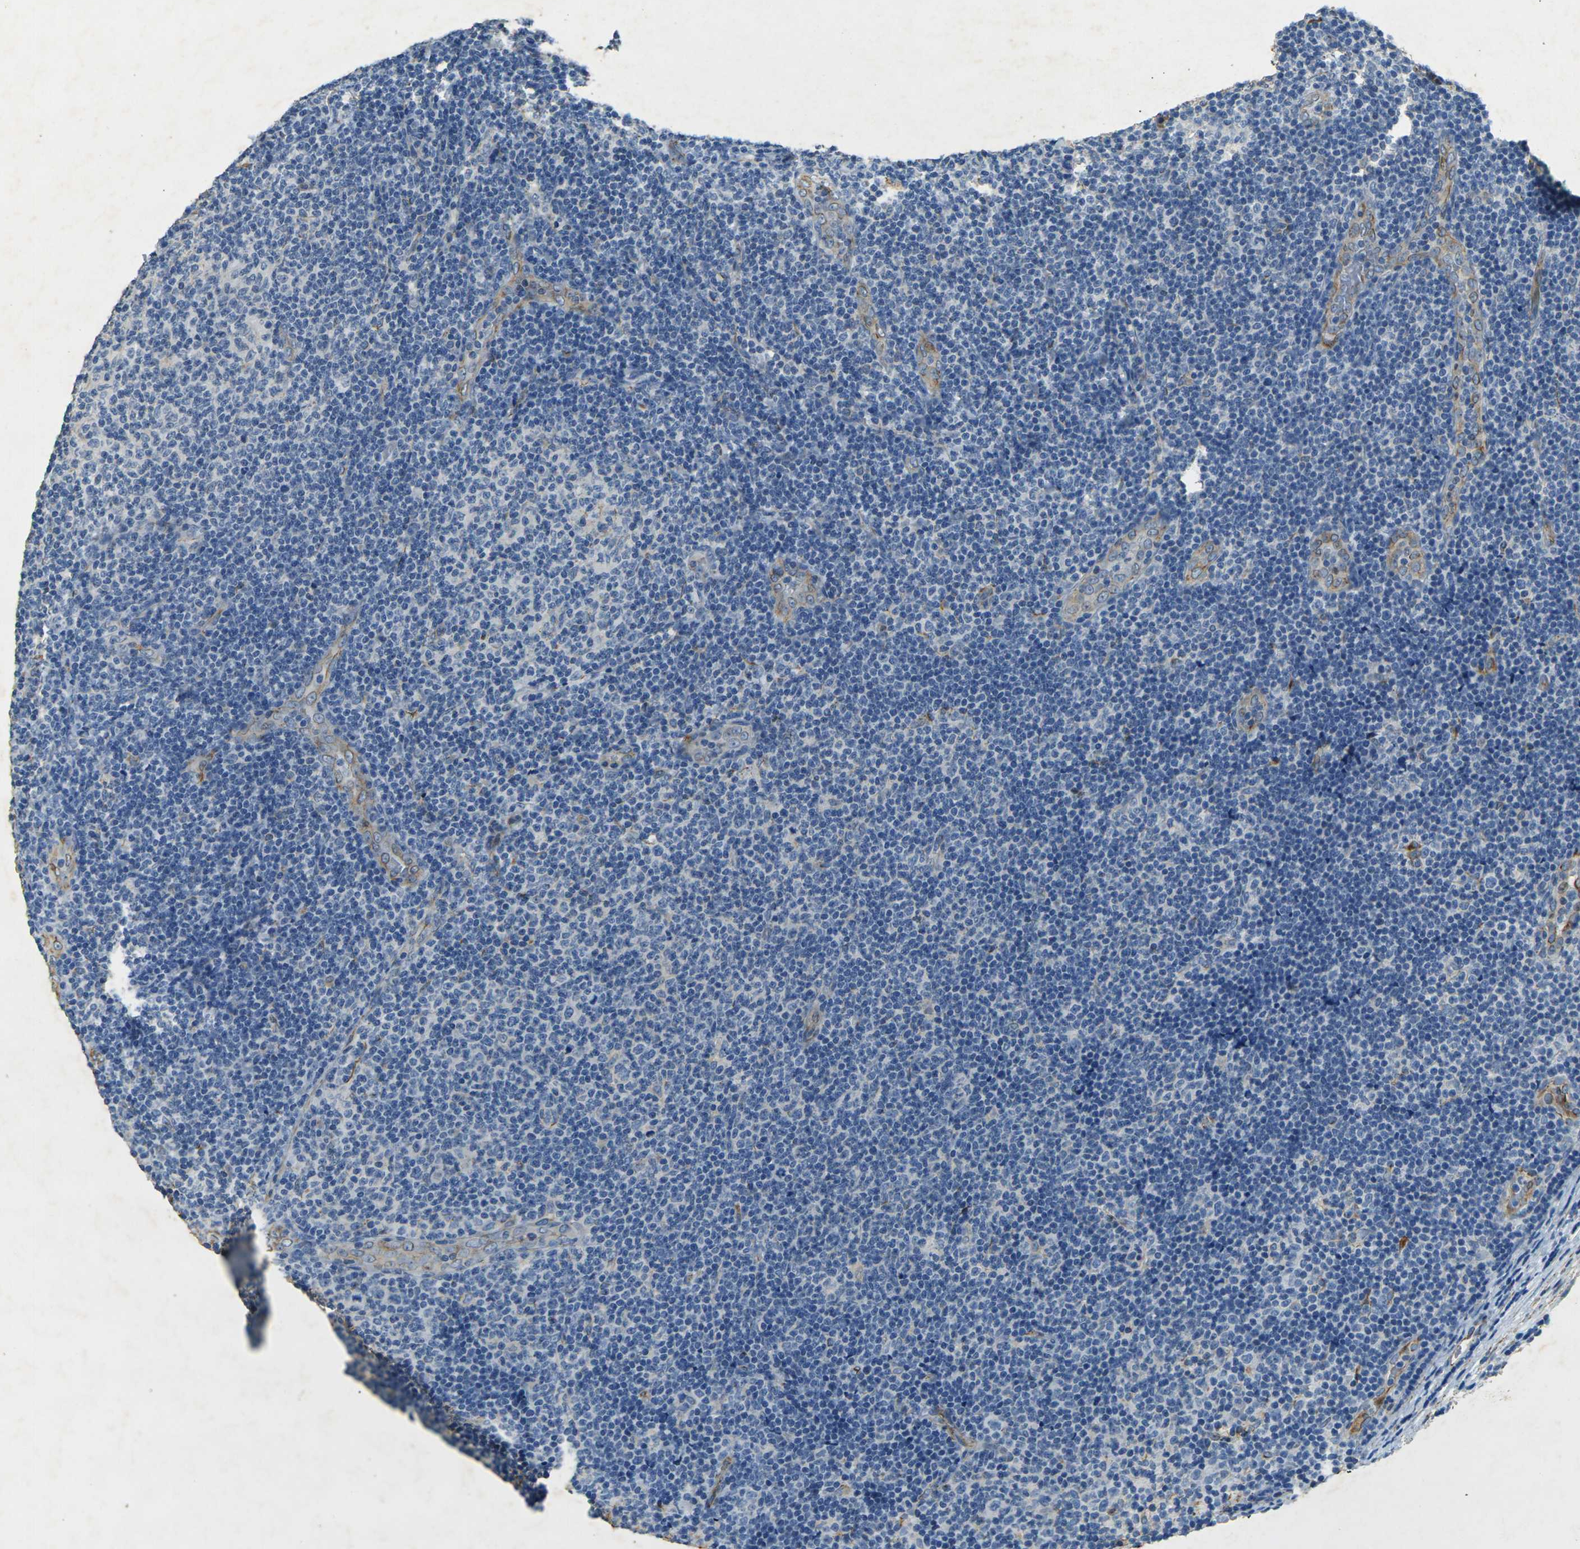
{"staining": {"intensity": "negative", "quantity": "none", "location": "none"}, "tissue": "lymphoma", "cell_type": "Tumor cells", "image_type": "cancer", "snomed": [{"axis": "morphology", "description": "Malignant lymphoma, non-Hodgkin's type, Low grade"}, {"axis": "topography", "description": "Lymph node"}], "caption": "An IHC micrograph of lymphoma is shown. There is no staining in tumor cells of lymphoma.", "gene": "SORT1", "patient": {"sex": "male", "age": 83}}